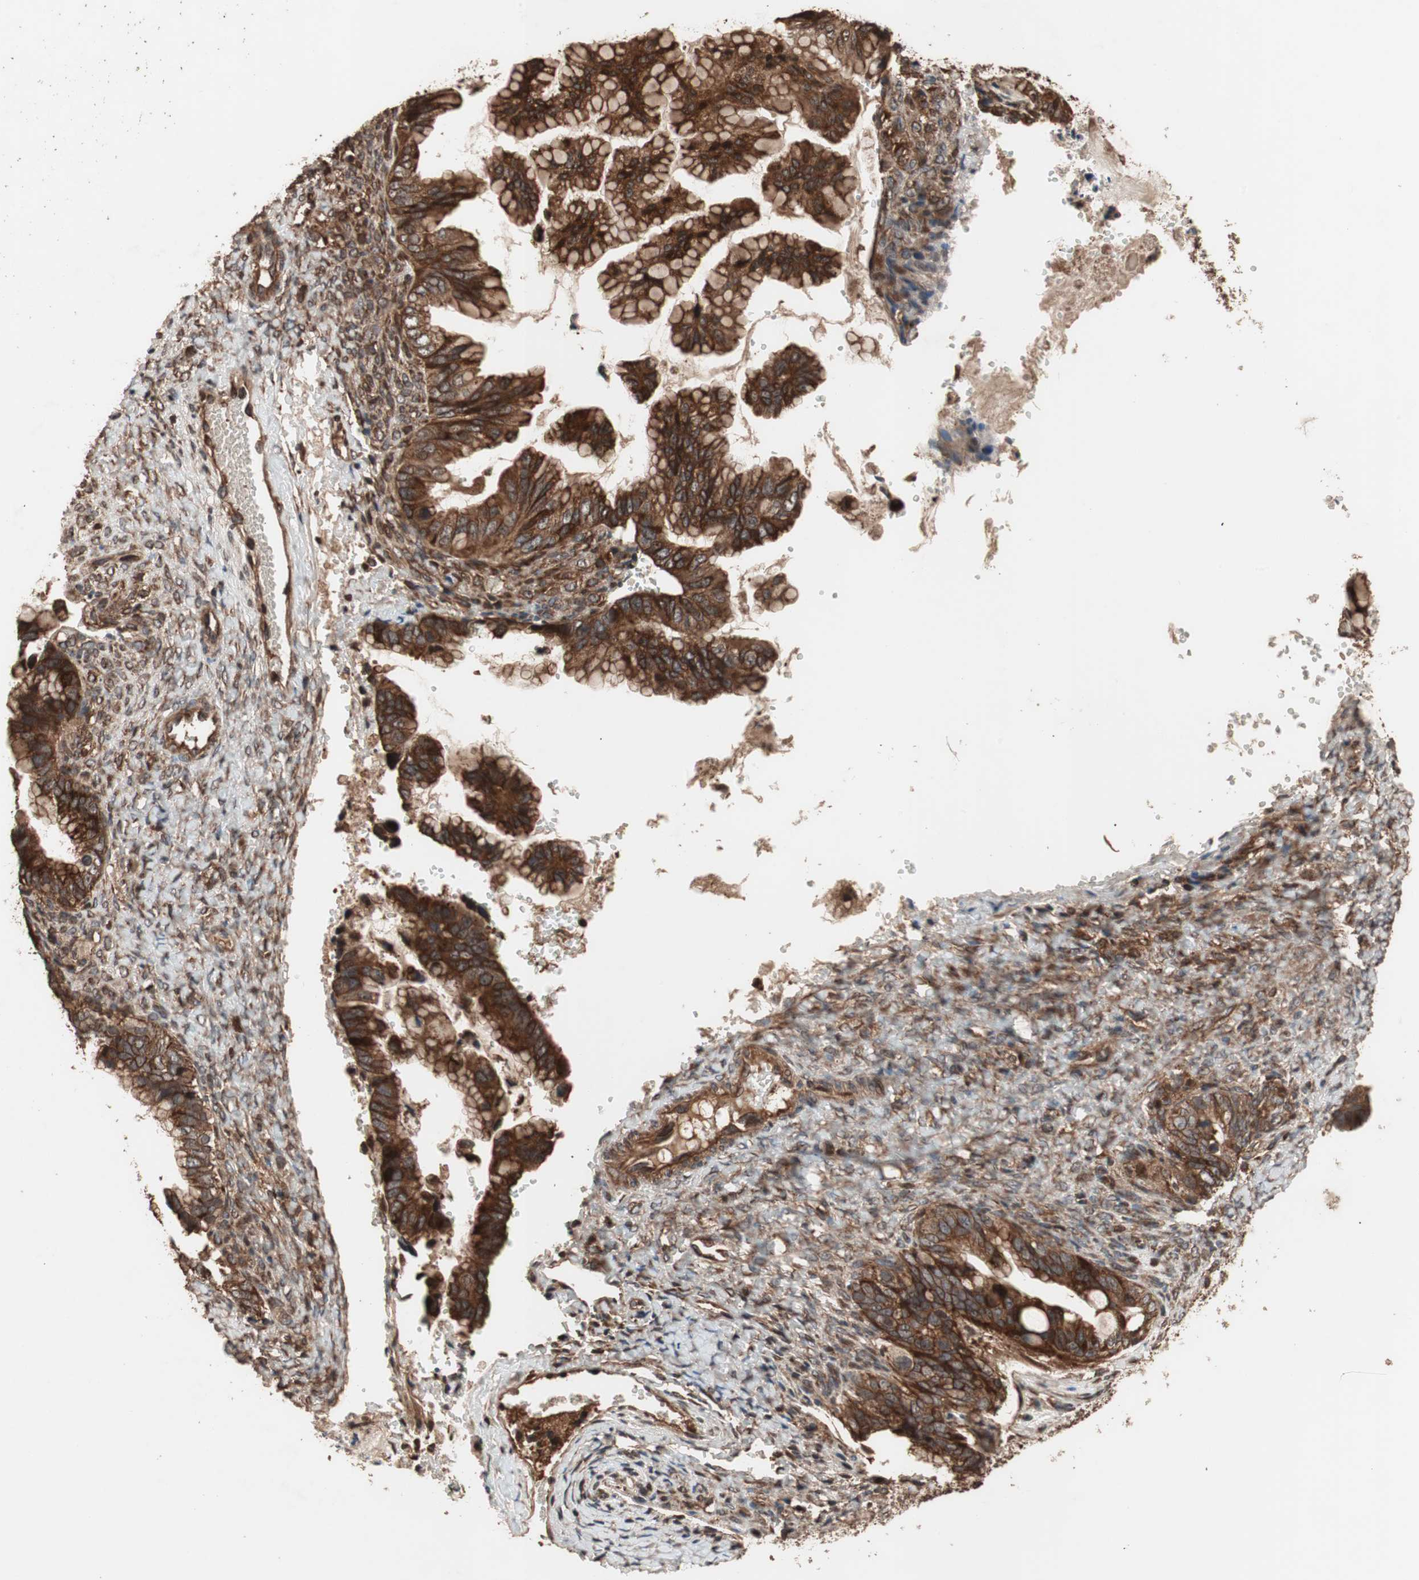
{"staining": {"intensity": "strong", "quantity": ">75%", "location": "cytoplasmic/membranous"}, "tissue": "ovarian cancer", "cell_type": "Tumor cells", "image_type": "cancer", "snomed": [{"axis": "morphology", "description": "Cystadenocarcinoma, mucinous, NOS"}, {"axis": "topography", "description": "Ovary"}], "caption": "Immunohistochemistry (IHC) (DAB) staining of human mucinous cystadenocarcinoma (ovarian) shows strong cytoplasmic/membranous protein staining in approximately >75% of tumor cells. The staining is performed using DAB (3,3'-diaminobenzidine) brown chromogen to label protein expression. The nuclei are counter-stained blue using hematoxylin.", "gene": "RAB1A", "patient": {"sex": "female", "age": 36}}